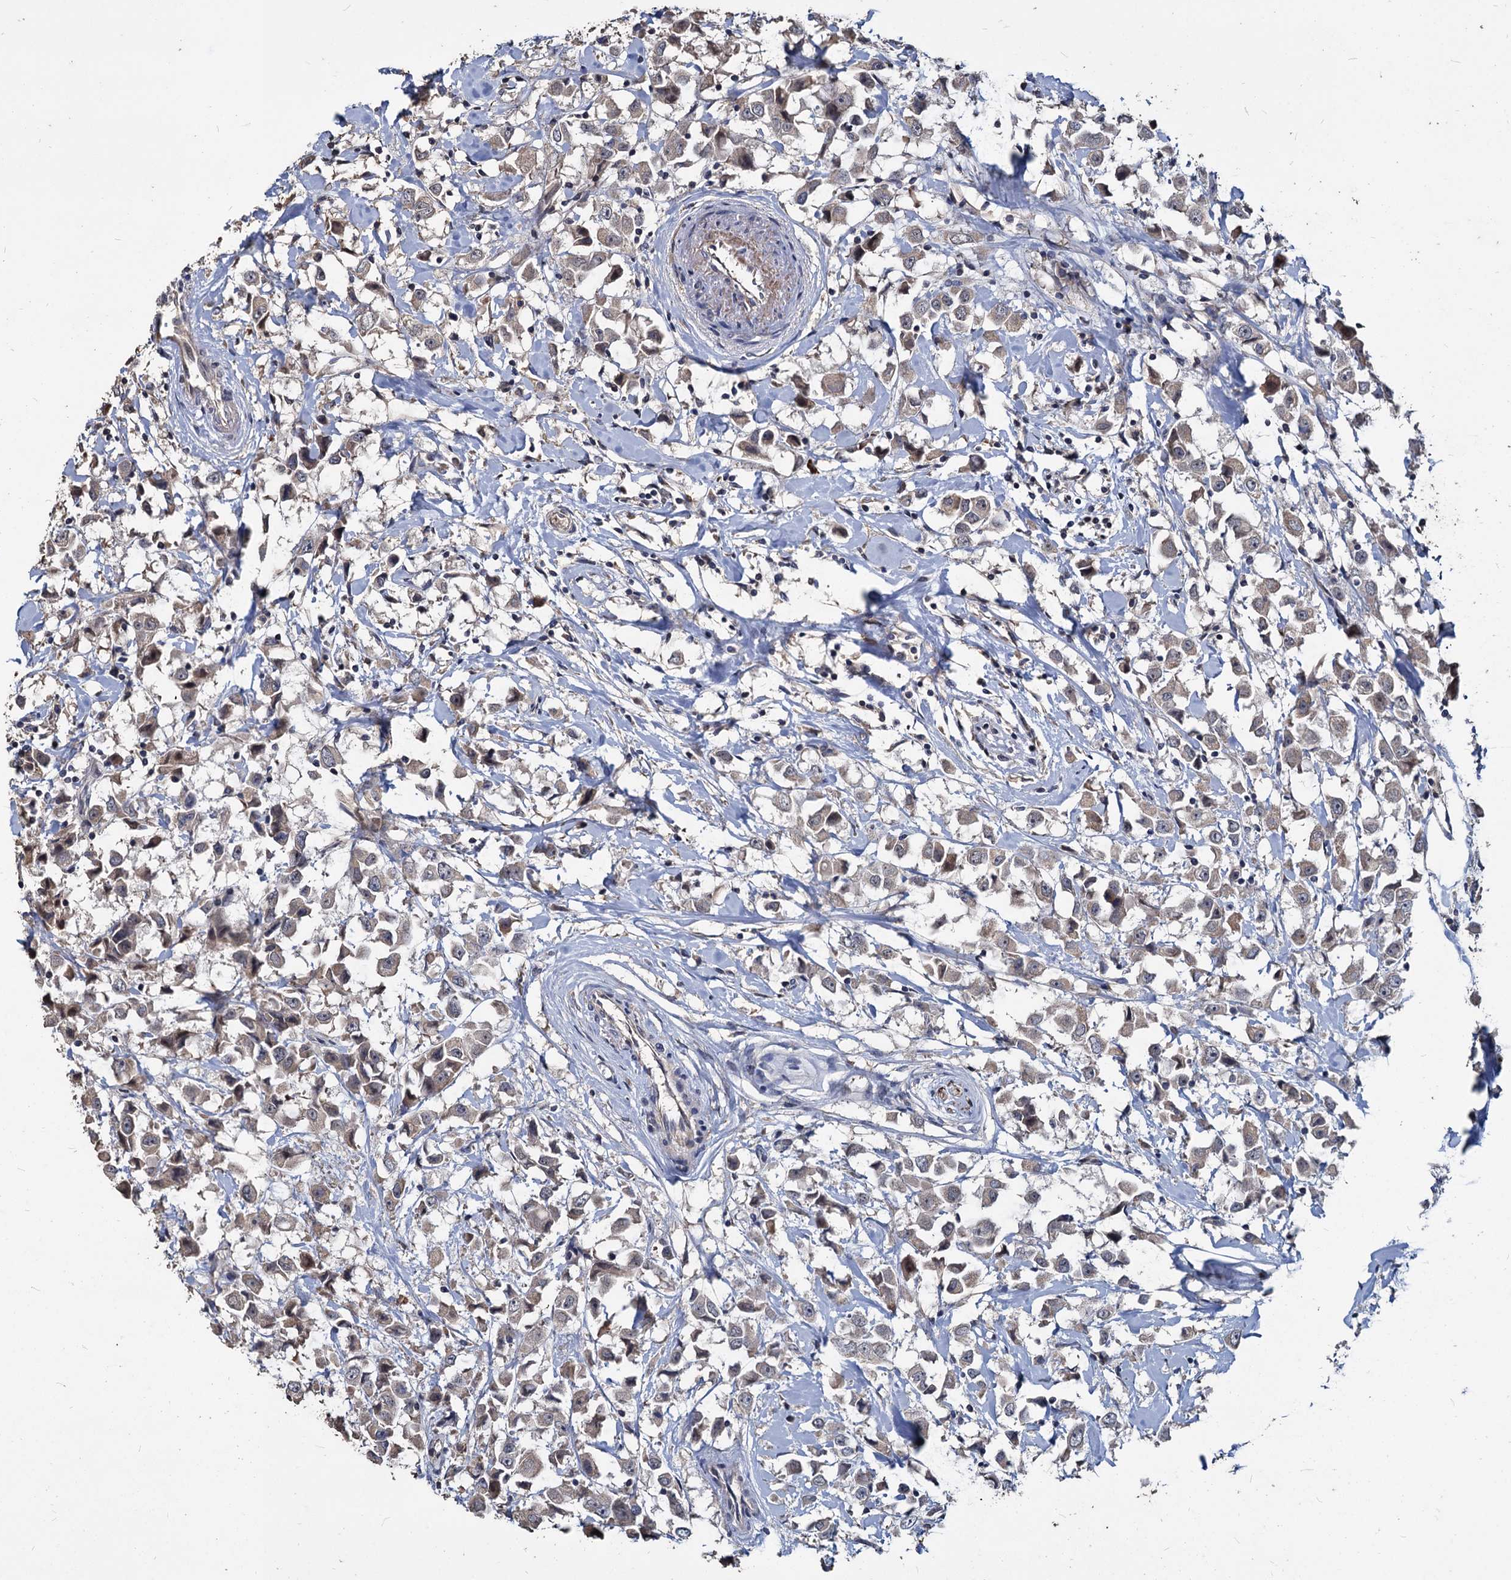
{"staining": {"intensity": "negative", "quantity": "none", "location": "none"}, "tissue": "breast cancer", "cell_type": "Tumor cells", "image_type": "cancer", "snomed": [{"axis": "morphology", "description": "Duct carcinoma"}, {"axis": "topography", "description": "Breast"}], "caption": "IHC histopathology image of human infiltrating ductal carcinoma (breast) stained for a protein (brown), which demonstrates no positivity in tumor cells.", "gene": "DEPDC4", "patient": {"sex": "female", "age": 61}}